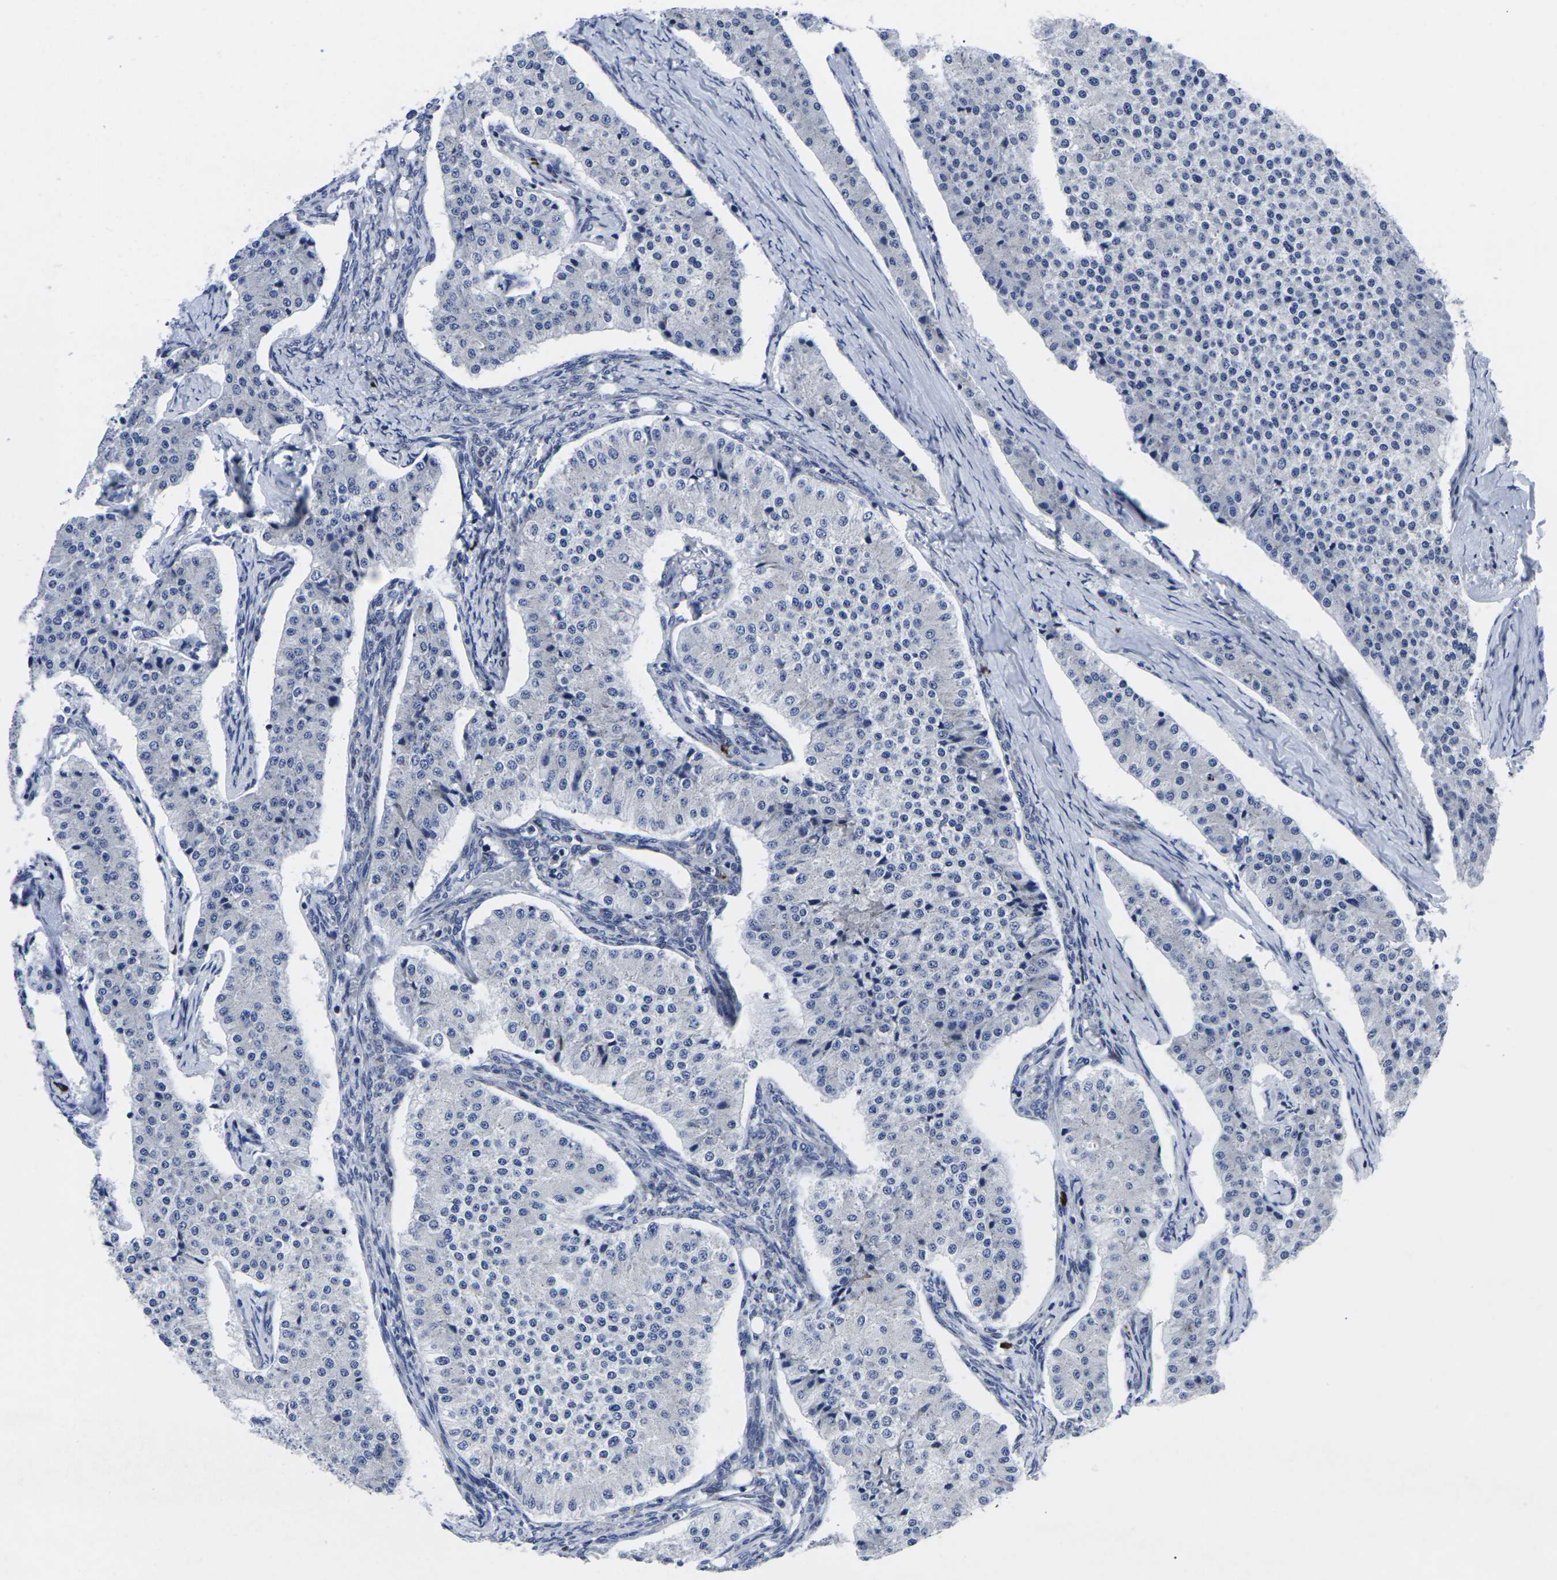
{"staining": {"intensity": "negative", "quantity": "none", "location": "none"}, "tissue": "carcinoid", "cell_type": "Tumor cells", "image_type": "cancer", "snomed": [{"axis": "morphology", "description": "Carcinoid, malignant, NOS"}, {"axis": "topography", "description": "Colon"}], "caption": "The micrograph shows no staining of tumor cells in carcinoid.", "gene": "RPN1", "patient": {"sex": "female", "age": 52}}